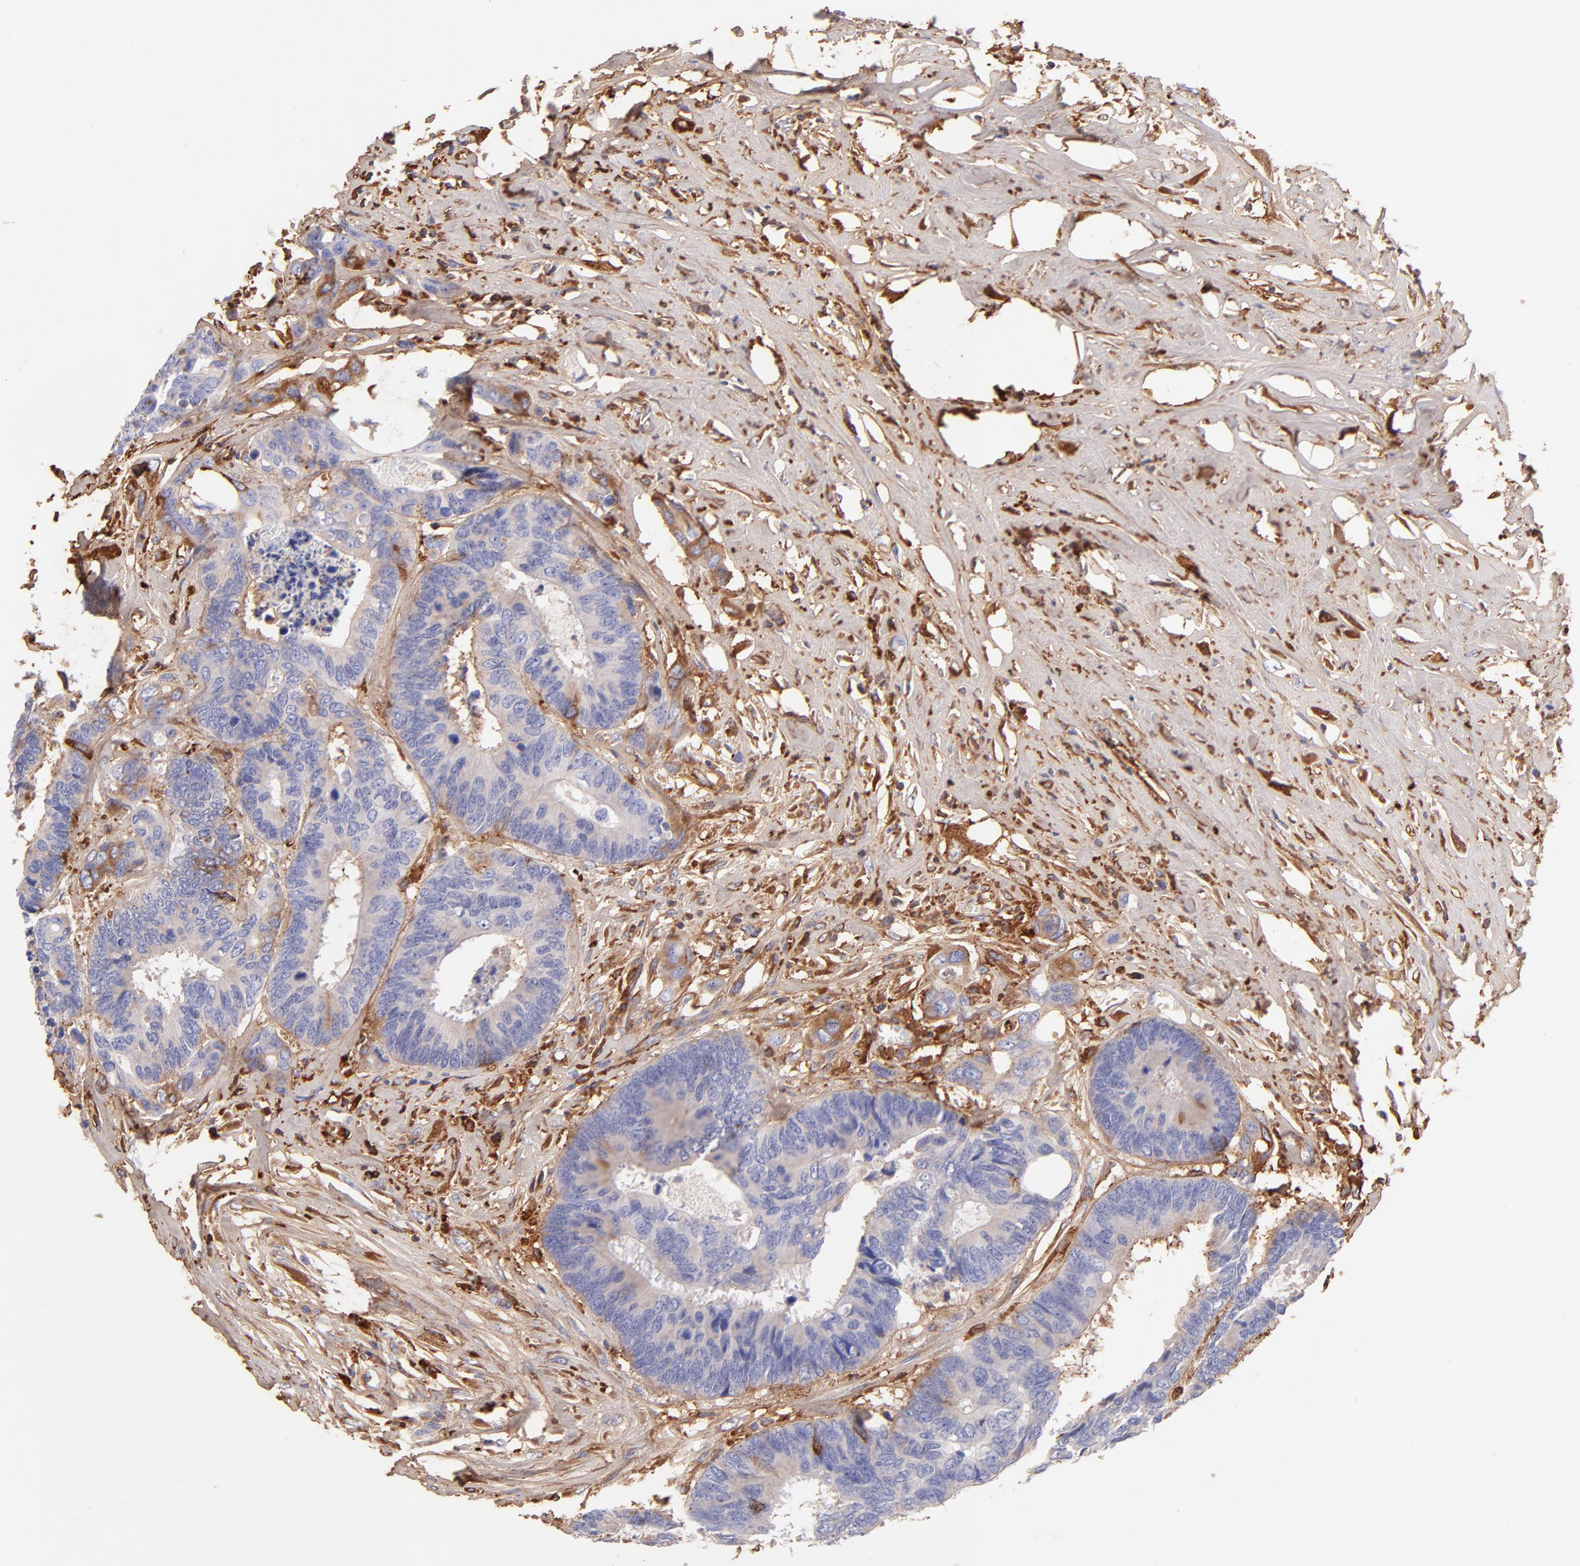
{"staining": {"intensity": "weak", "quantity": ">75%", "location": "cytoplasmic/membranous"}, "tissue": "colorectal cancer", "cell_type": "Tumor cells", "image_type": "cancer", "snomed": [{"axis": "morphology", "description": "Adenocarcinoma, NOS"}, {"axis": "topography", "description": "Rectum"}], "caption": "The immunohistochemical stain labels weak cytoplasmic/membranous positivity in tumor cells of colorectal adenocarcinoma tissue.", "gene": "BGN", "patient": {"sex": "male", "age": 55}}